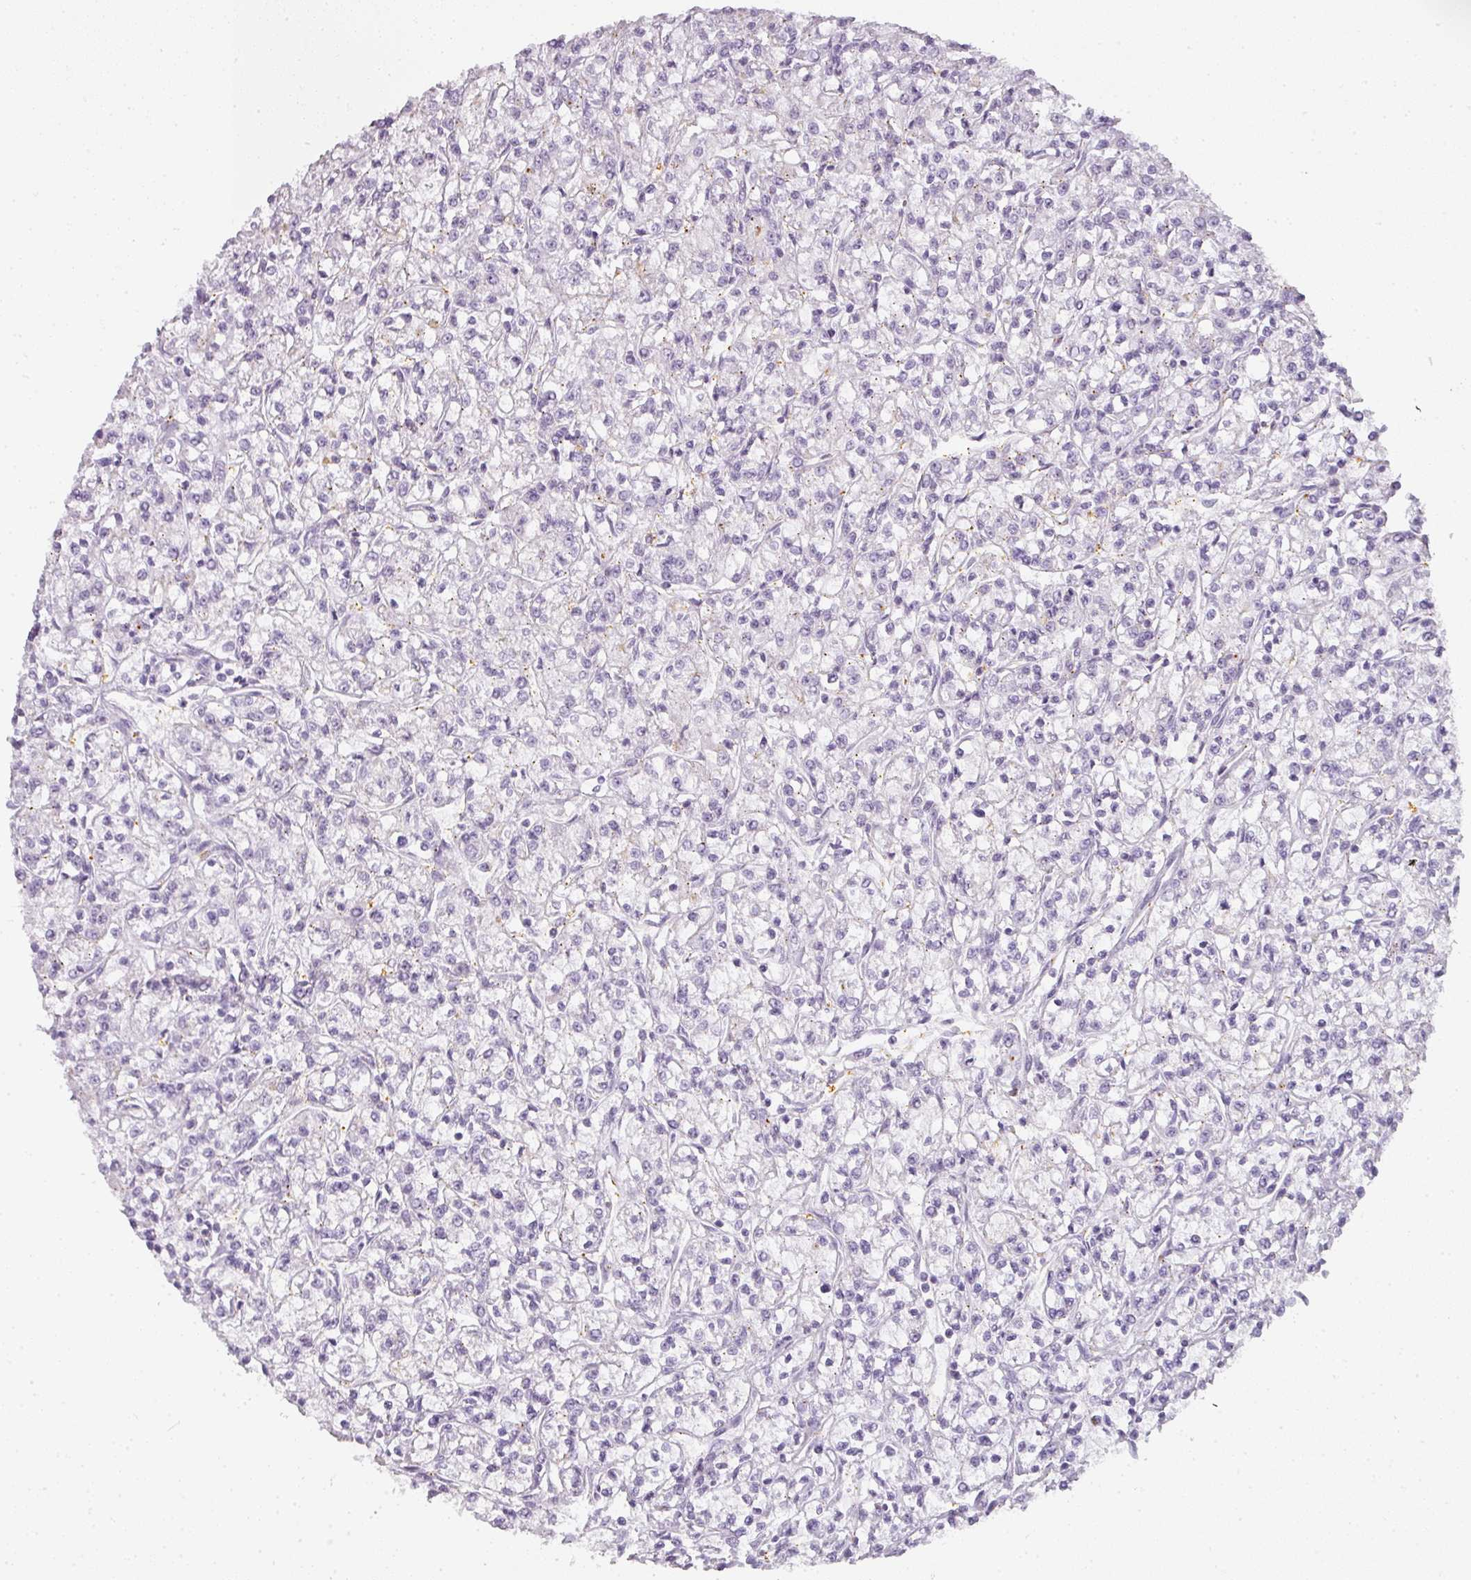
{"staining": {"intensity": "negative", "quantity": "none", "location": "none"}, "tissue": "renal cancer", "cell_type": "Tumor cells", "image_type": "cancer", "snomed": [{"axis": "morphology", "description": "Adenocarcinoma, NOS"}, {"axis": "topography", "description": "Kidney"}], "caption": "Immunohistochemistry of renal cancer demonstrates no positivity in tumor cells.", "gene": "TMEM42", "patient": {"sex": "female", "age": 59}}